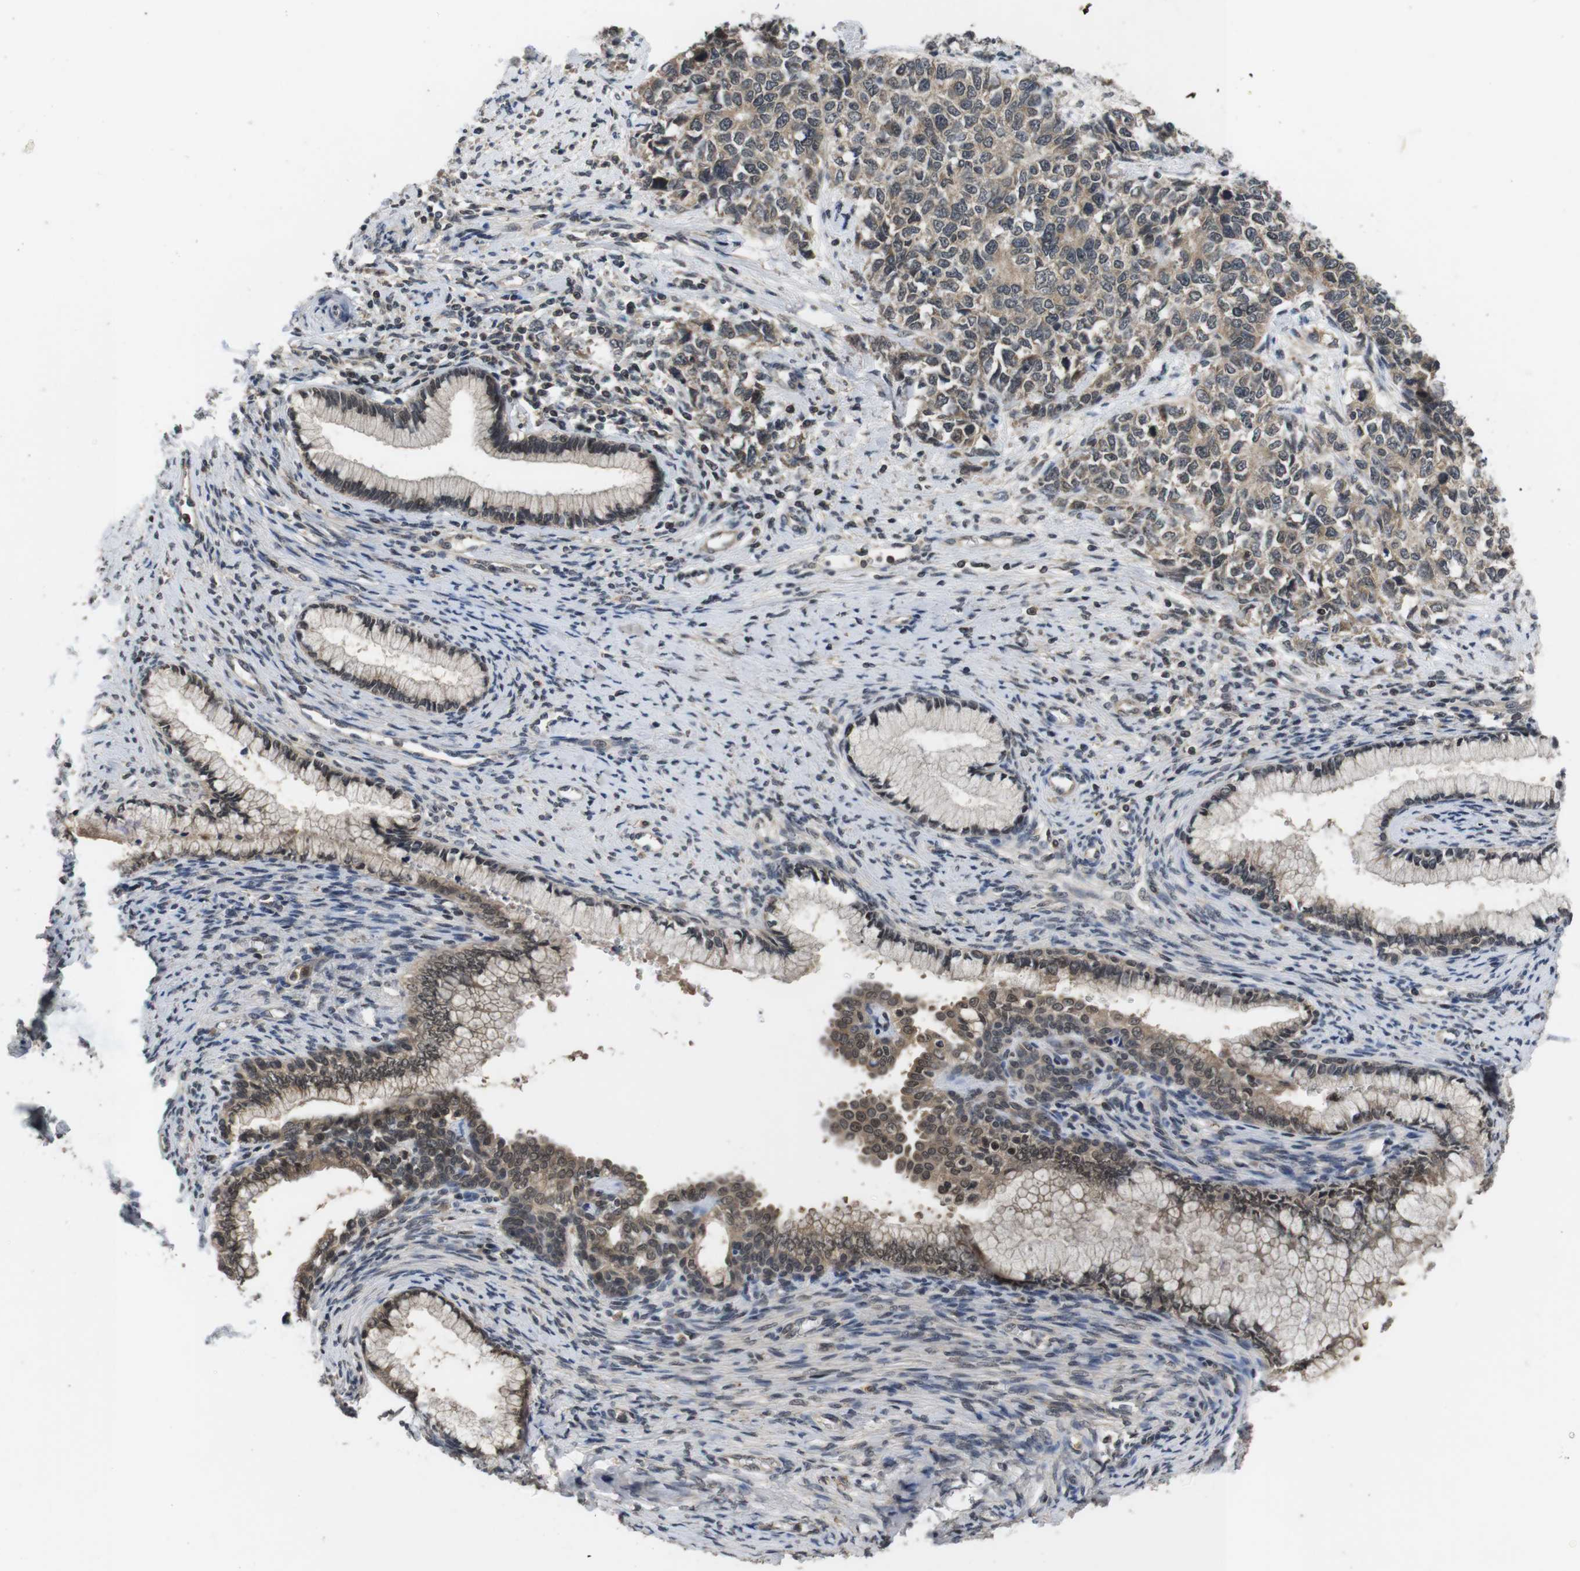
{"staining": {"intensity": "weak", "quantity": ">75%", "location": "cytoplasmic/membranous,nuclear"}, "tissue": "cervical cancer", "cell_type": "Tumor cells", "image_type": "cancer", "snomed": [{"axis": "morphology", "description": "Squamous cell carcinoma, NOS"}, {"axis": "topography", "description": "Cervix"}], "caption": "A brown stain shows weak cytoplasmic/membranous and nuclear staining of a protein in human cervical squamous cell carcinoma tumor cells.", "gene": "FADD", "patient": {"sex": "female", "age": 63}}